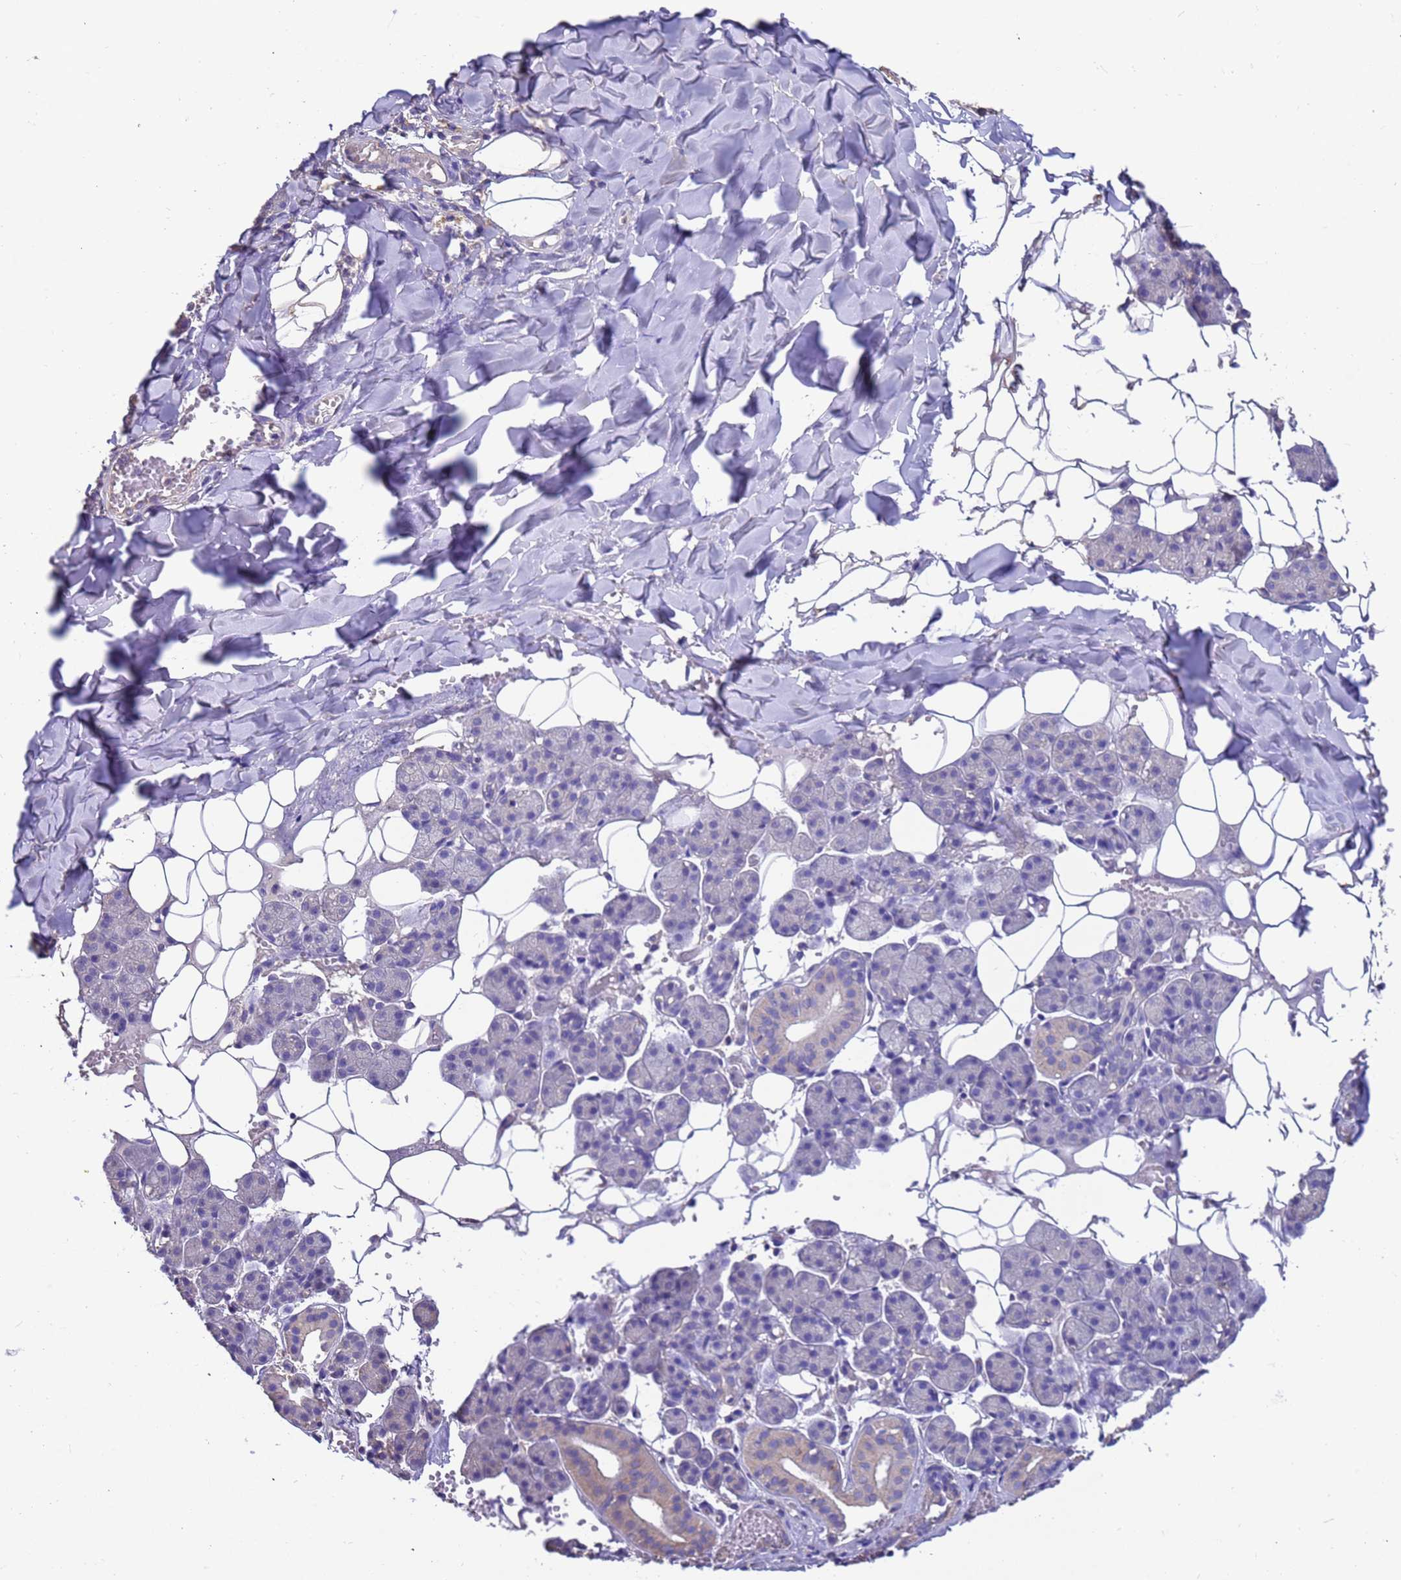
{"staining": {"intensity": "weak", "quantity": "<25%", "location": "cytoplasmic/membranous"}, "tissue": "salivary gland", "cell_type": "Glandular cells", "image_type": "normal", "snomed": [{"axis": "morphology", "description": "Normal tissue, NOS"}, {"axis": "topography", "description": "Salivary gland"}], "caption": "Histopathology image shows no protein staining in glandular cells of unremarkable salivary gland. (Immunohistochemistry, brightfield microscopy, high magnification).", "gene": "SRL", "patient": {"sex": "female", "age": 33}}